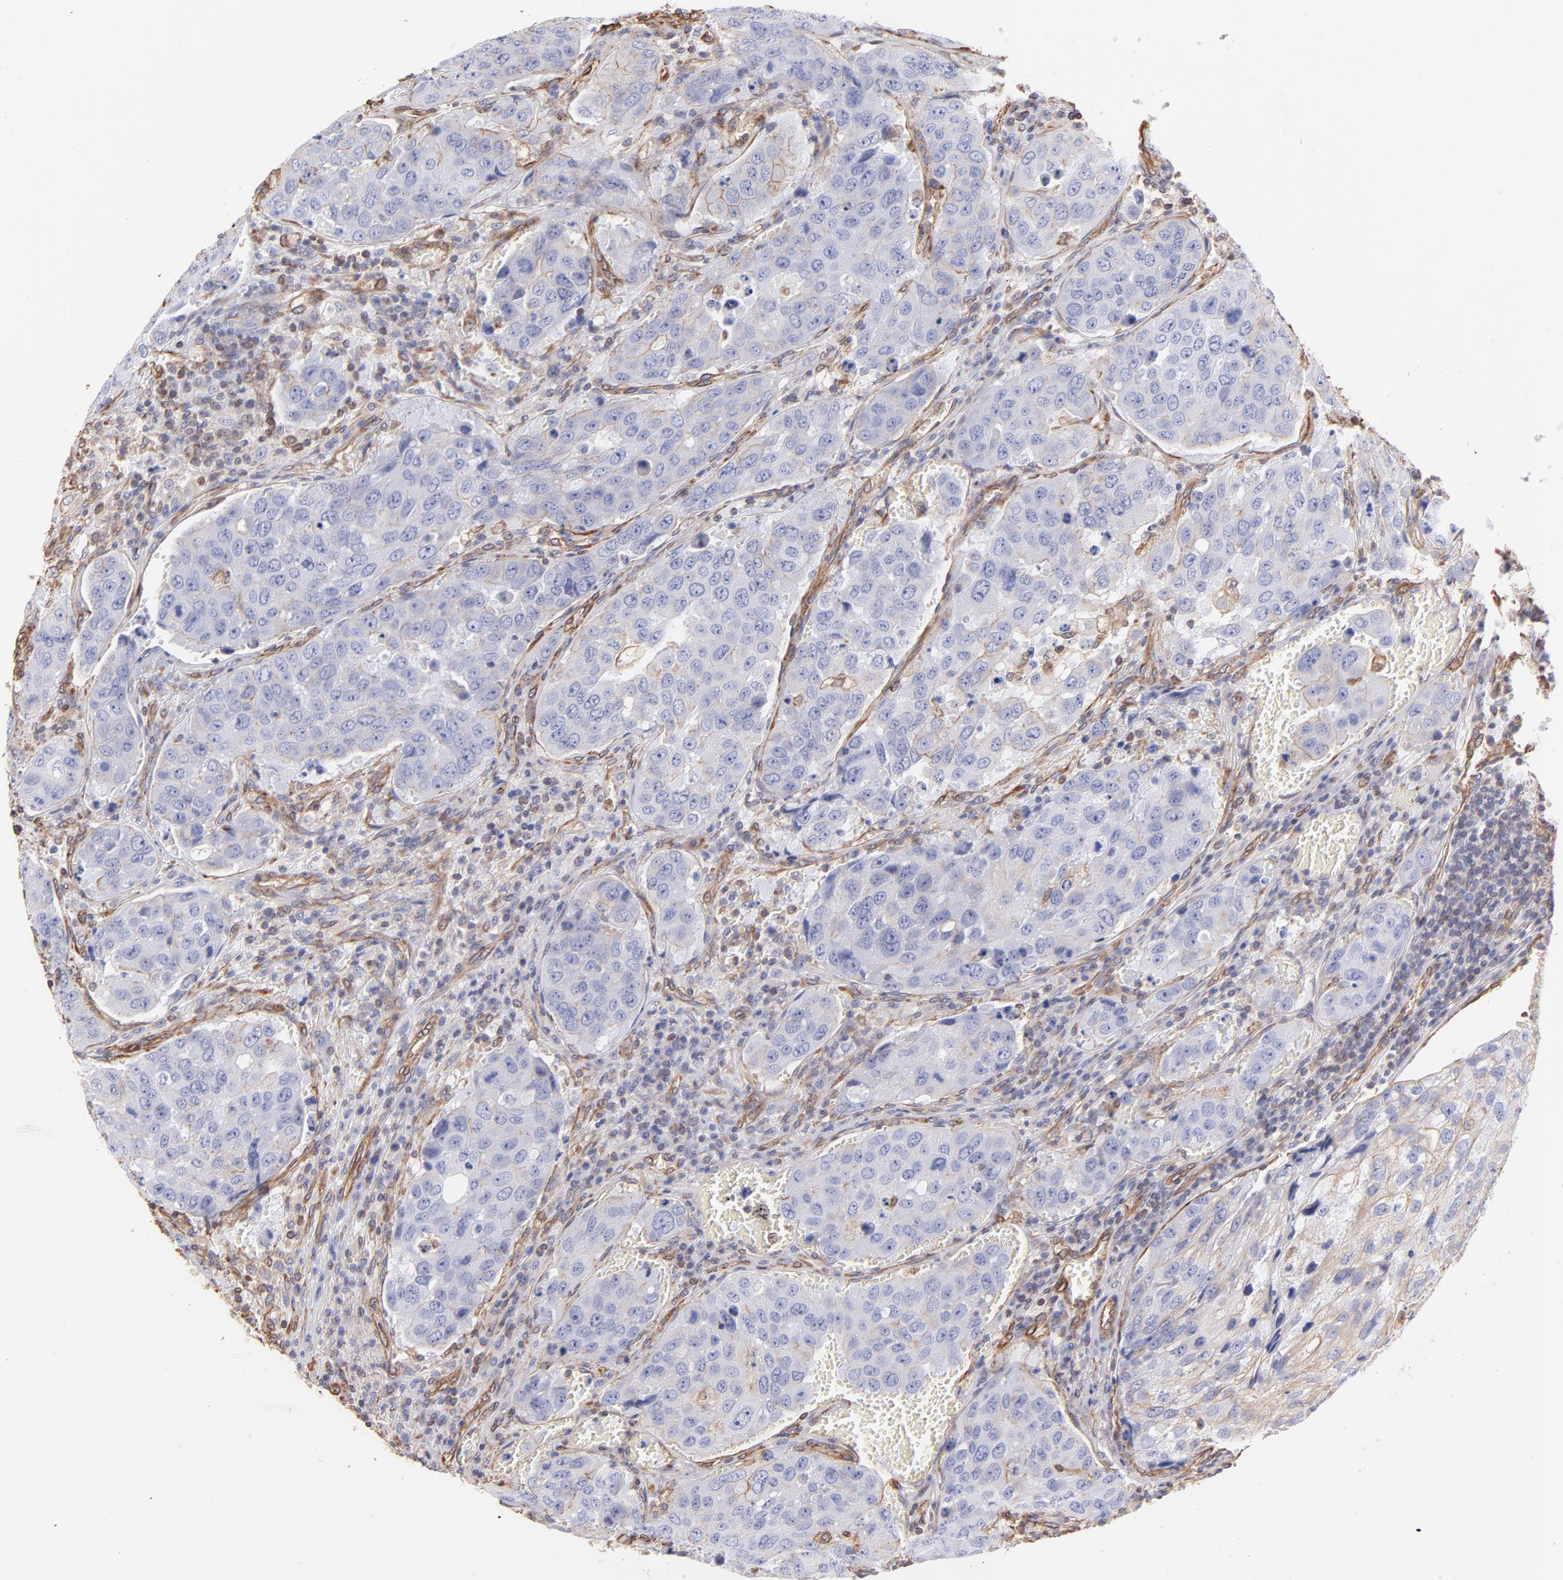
{"staining": {"intensity": "weak", "quantity": "<25%", "location": "cytoplasmic/membranous,nuclear"}, "tissue": "urothelial cancer", "cell_type": "Tumor cells", "image_type": "cancer", "snomed": [{"axis": "morphology", "description": "Urothelial carcinoma, High grade"}, {"axis": "topography", "description": "Lymph node"}, {"axis": "topography", "description": "Urinary bladder"}], "caption": "Immunohistochemistry micrograph of neoplastic tissue: human urothelial cancer stained with DAB reveals no significant protein expression in tumor cells.", "gene": "PLEC", "patient": {"sex": "male", "age": 51}}